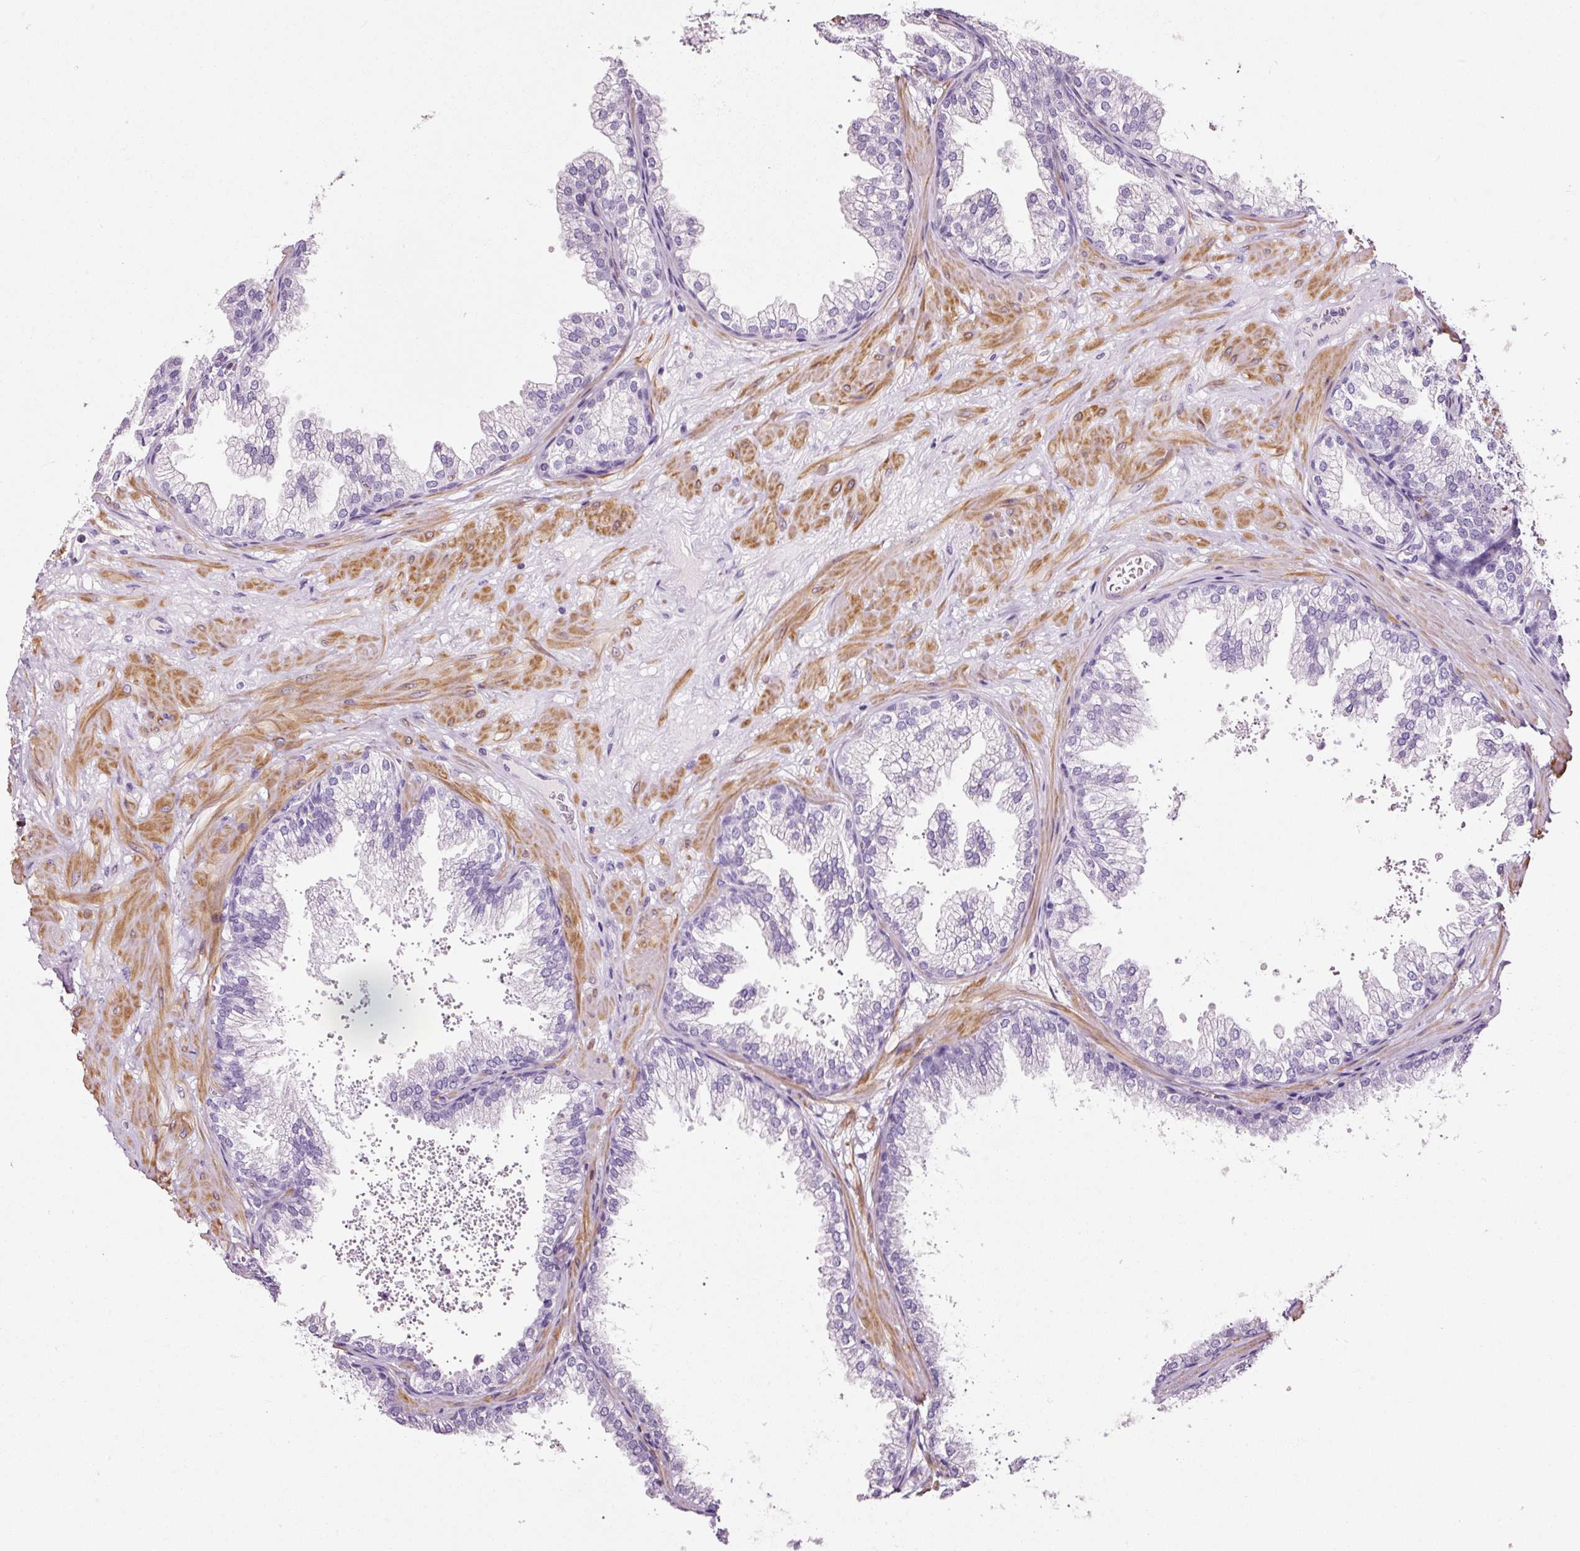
{"staining": {"intensity": "negative", "quantity": "none", "location": "none"}, "tissue": "prostate", "cell_type": "Glandular cells", "image_type": "normal", "snomed": [{"axis": "morphology", "description": "Normal tissue, NOS"}, {"axis": "topography", "description": "Prostate"}], "caption": "Normal prostate was stained to show a protein in brown. There is no significant staining in glandular cells. (Brightfield microscopy of DAB IHC at high magnification).", "gene": "CYB561A3", "patient": {"sex": "male", "age": 37}}